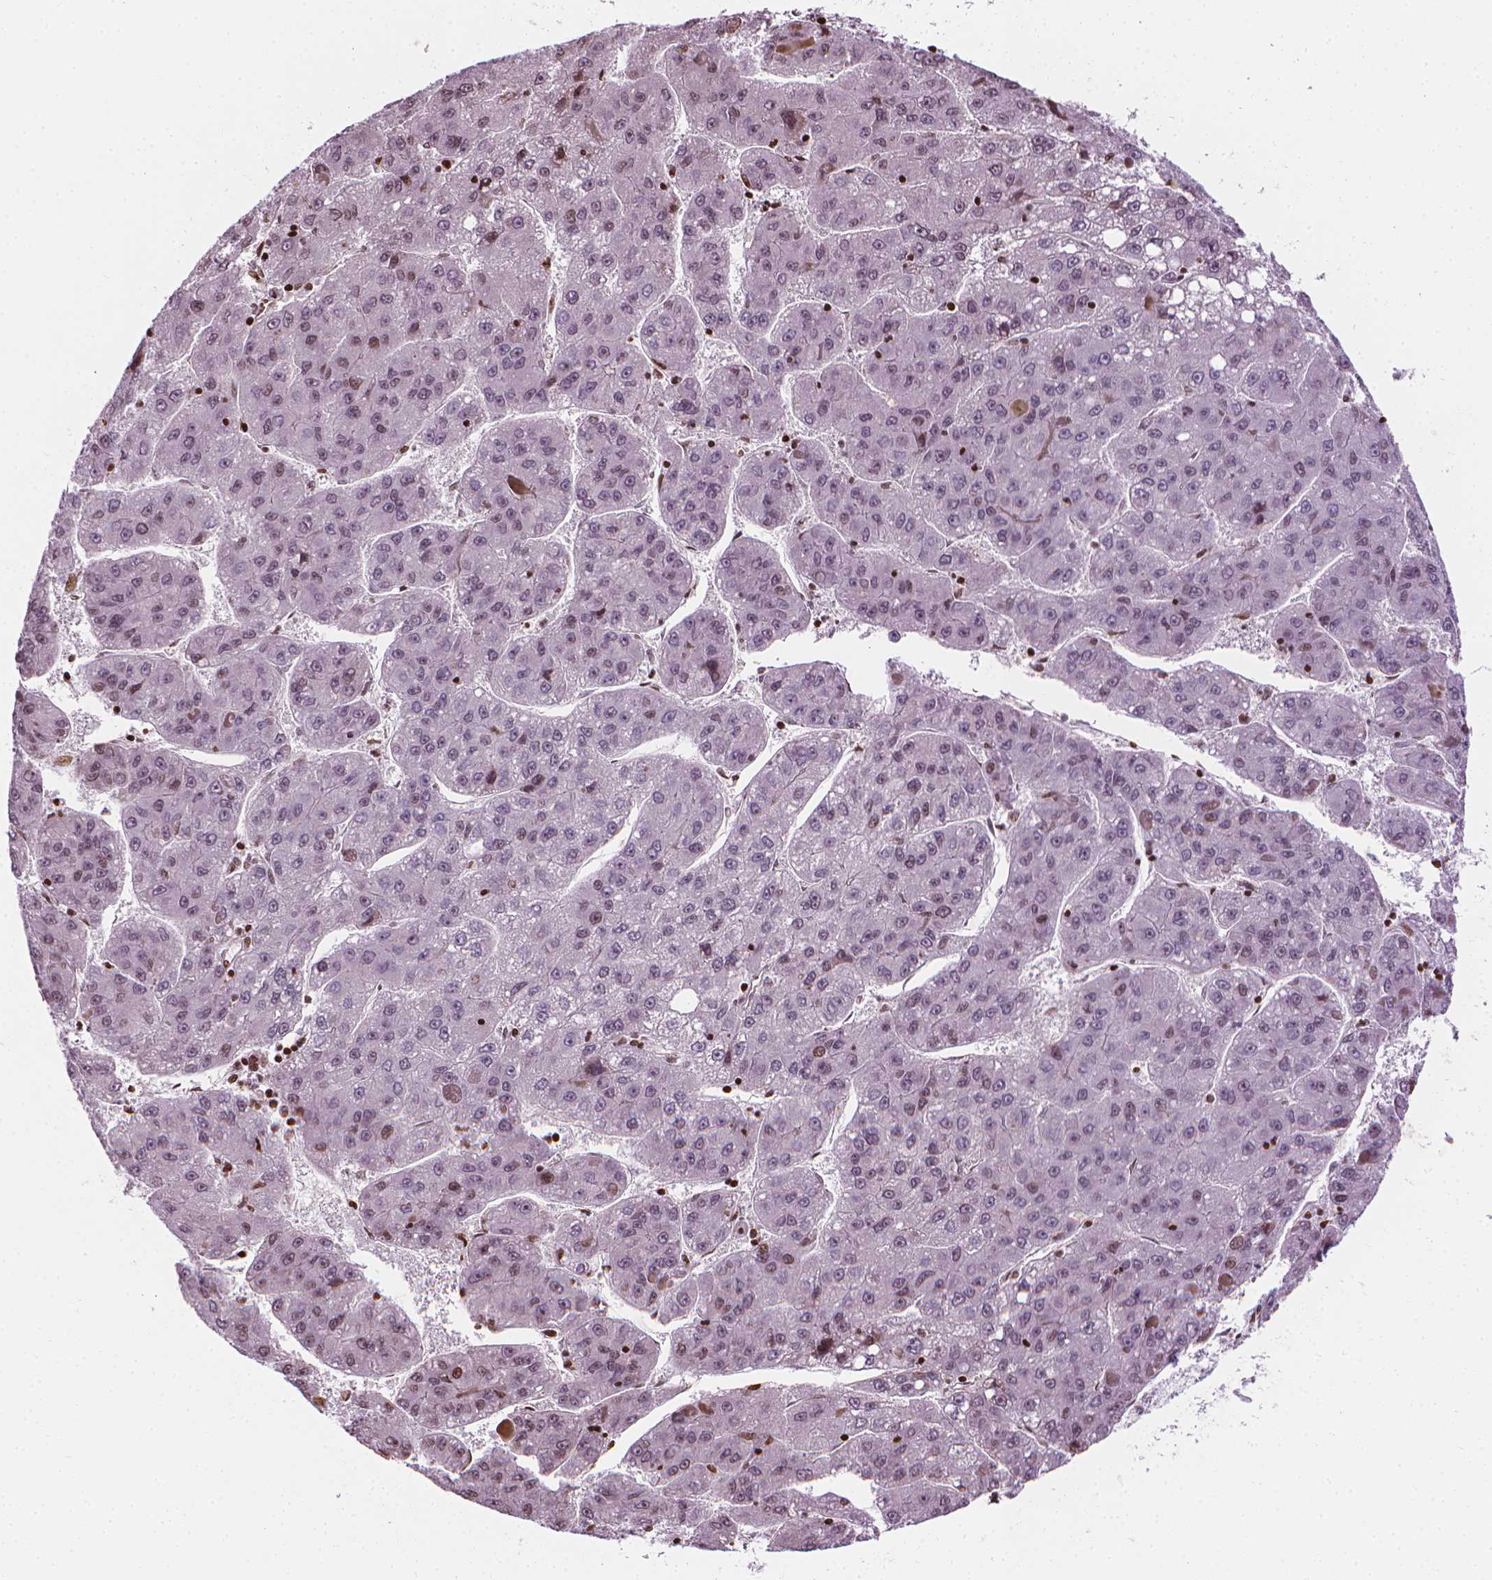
{"staining": {"intensity": "moderate", "quantity": "<25%", "location": "nuclear"}, "tissue": "liver cancer", "cell_type": "Tumor cells", "image_type": "cancer", "snomed": [{"axis": "morphology", "description": "Carcinoma, Hepatocellular, NOS"}, {"axis": "topography", "description": "Liver"}], "caption": "An IHC micrograph of neoplastic tissue is shown. Protein staining in brown labels moderate nuclear positivity in hepatocellular carcinoma (liver) within tumor cells.", "gene": "PIP4K2A", "patient": {"sex": "female", "age": 82}}